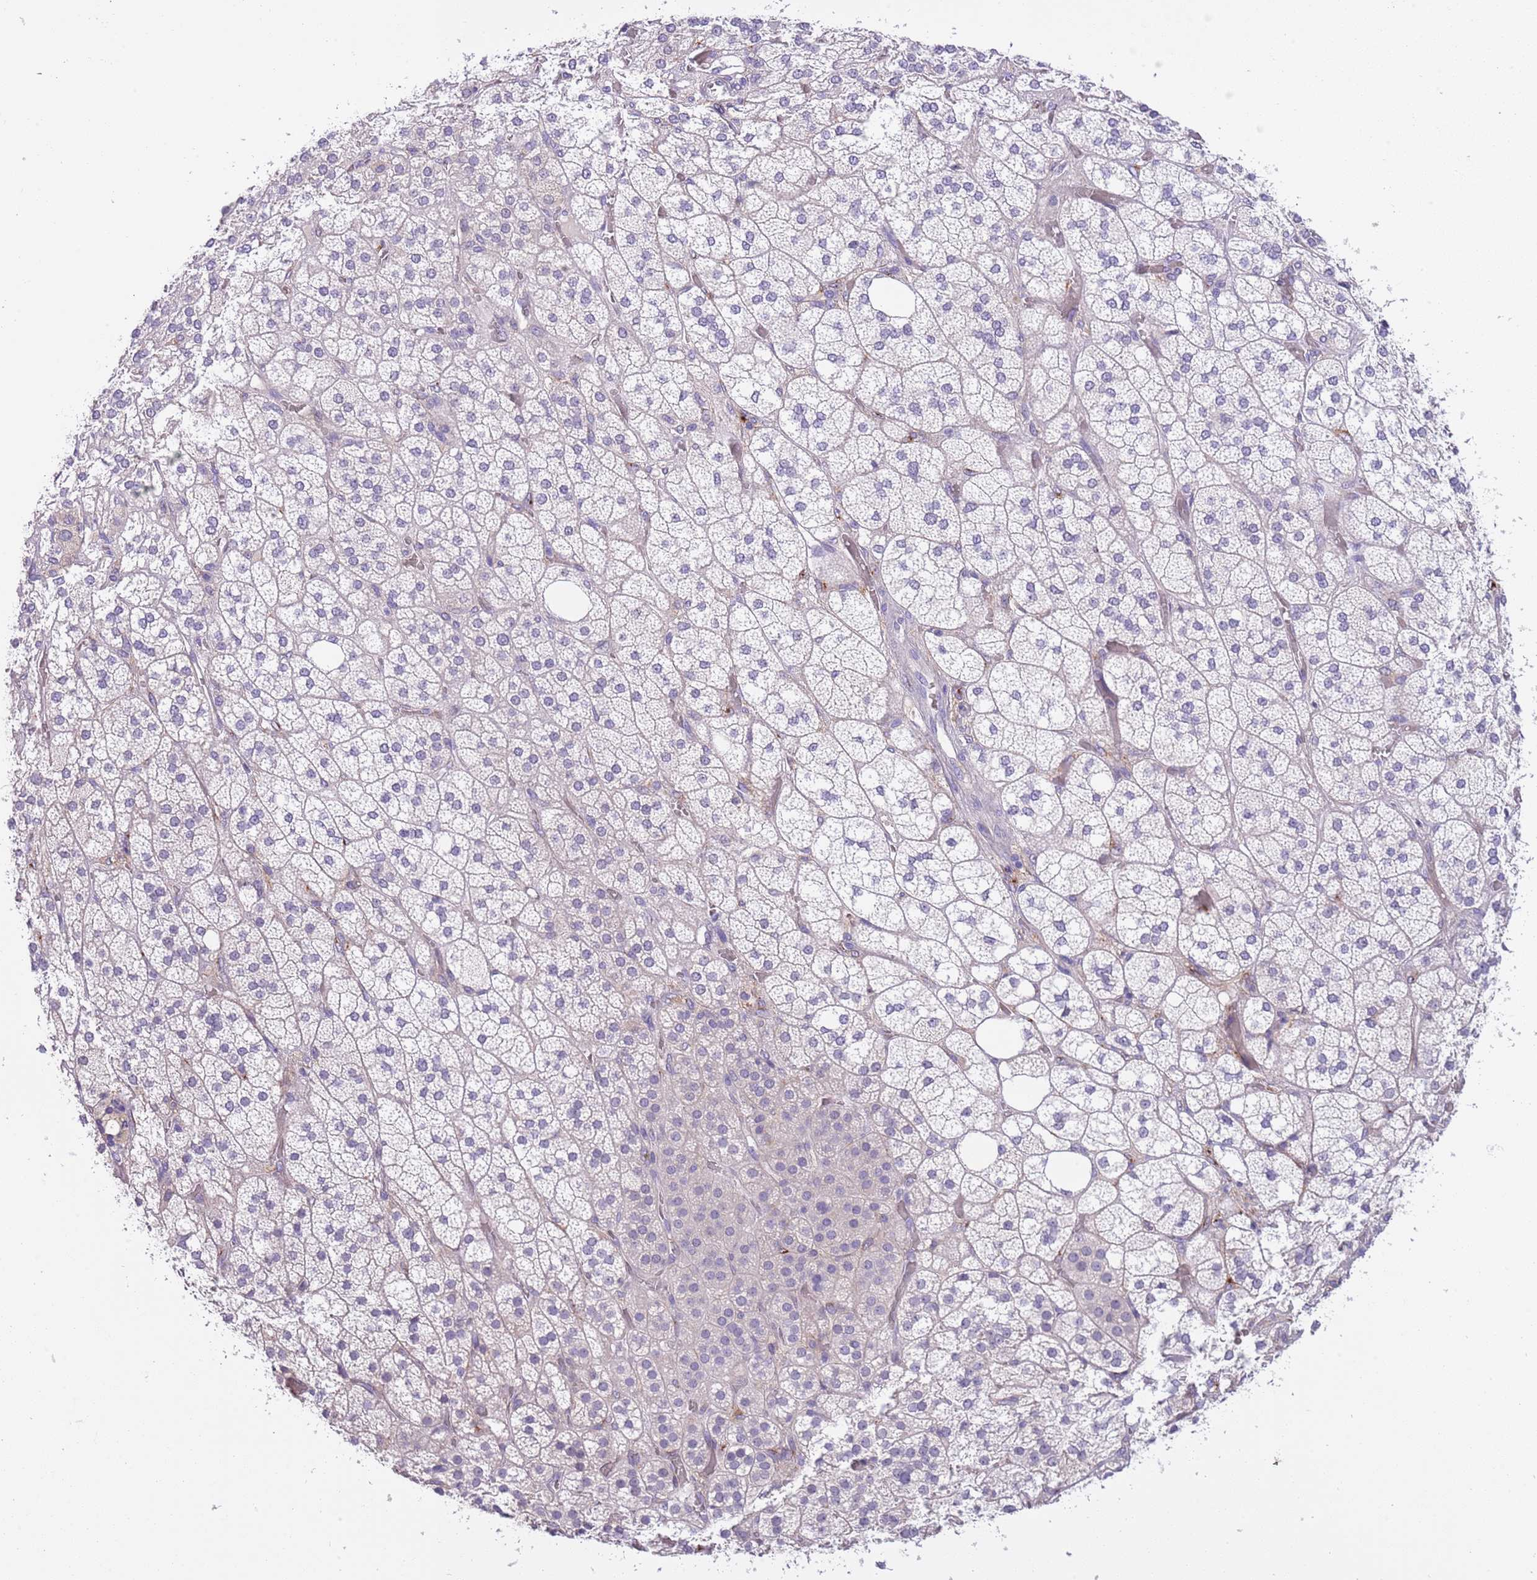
{"staining": {"intensity": "negative", "quantity": "none", "location": "none"}, "tissue": "adrenal gland", "cell_type": "Glandular cells", "image_type": "normal", "snomed": [{"axis": "morphology", "description": "Normal tissue, NOS"}, {"axis": "topography", "description": "Adrenal gland"}], "caption": "This micrograph is of normal adrenal gland stained with immunohistochemistry to label a protein in brown with the nuclei are counter-stained blue. There is no expression in glandular cells. Nuclei are stained in blue.", "gene": "CFAP73", "patient": {"sex": "male", "age": 61}}